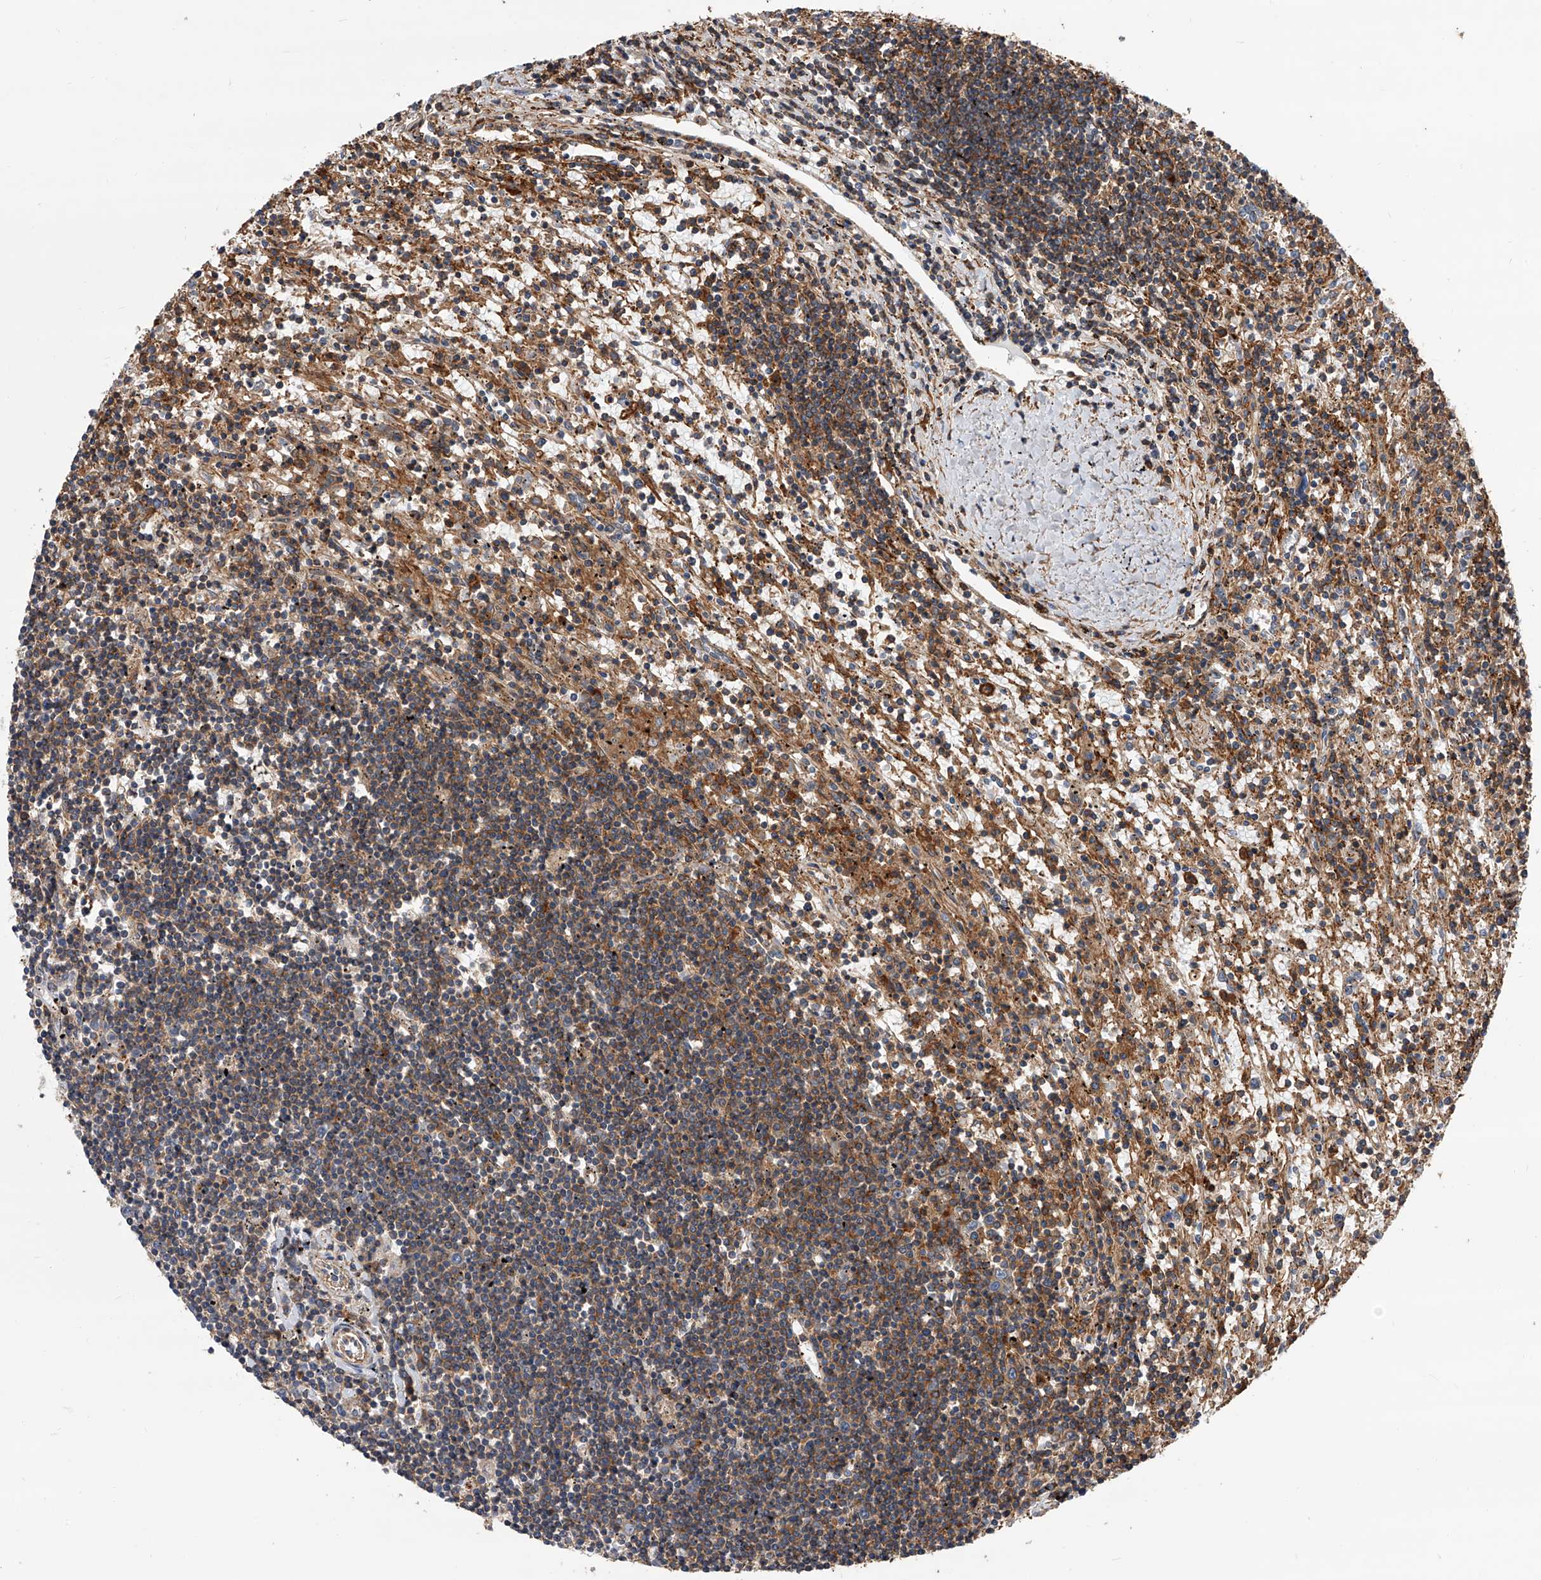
{"staining": {"intensity": "weak", "quantity": "25%-75%", "location": "cytoplasmic/membranous"}, "tissue": "lymphoma", "cell_type": "Tumor cells", "image_type": "cancer", "snomed": [{"axis": "morphology", "description": "Malignant lymphoma, non-Hodgkin's type, Low grade"}, {"axis": "topography", "description": "Spleen"}], "caption": "A low amount of weak cytoplasmic/membranous expression is identified in approximately 25%-75% of tumor cells in lymphoma tissue. (Brightfield microscopy of DAB IHC at high magnification).", "gene": "PISD", "patient": {"sex": "male", "age": 76}}